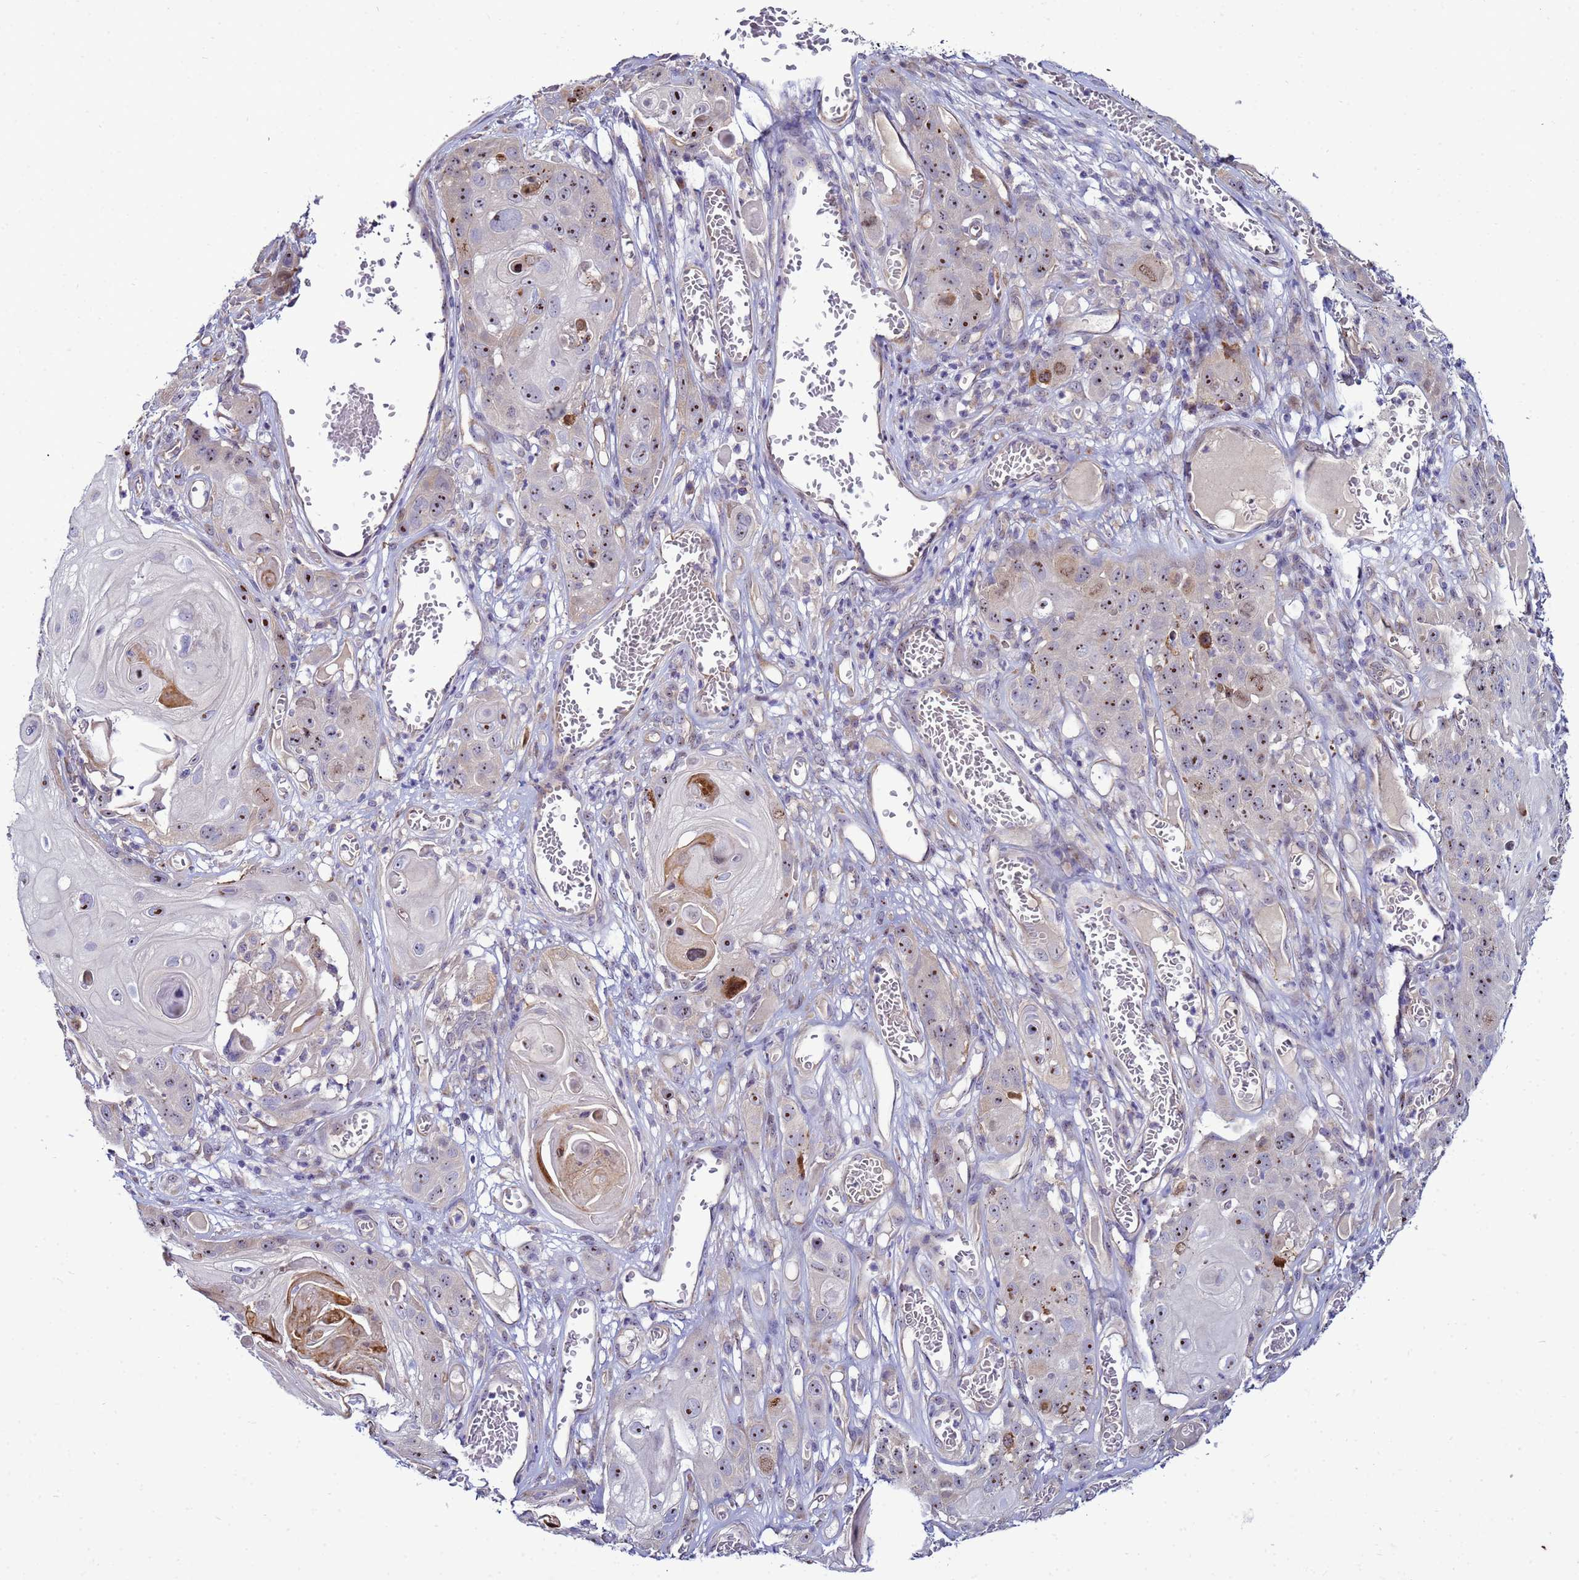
{"staining": {"intensity": "moderate", "quantity": "25%-75%", "location": "cytoplasmic/membranous,nuclear"}, "tissue": "skin cancer", "cell_type": "Tumor cells", "image_type": "cancer", "snomed": [{"axis": "morphology", "description": "Squamous cell carcinoma, NOS"}, {"axis": "topography", "description": "Skin"}], "caption": "Protein staining of squamous cell carcinoma (skin) tissue shows moderate cytoplasmic/membranous and nuclear expression in approximately 25%-75% of tumor cells.", "gene": "NOL8", "patient": {"sex": "male", "age": 55}}